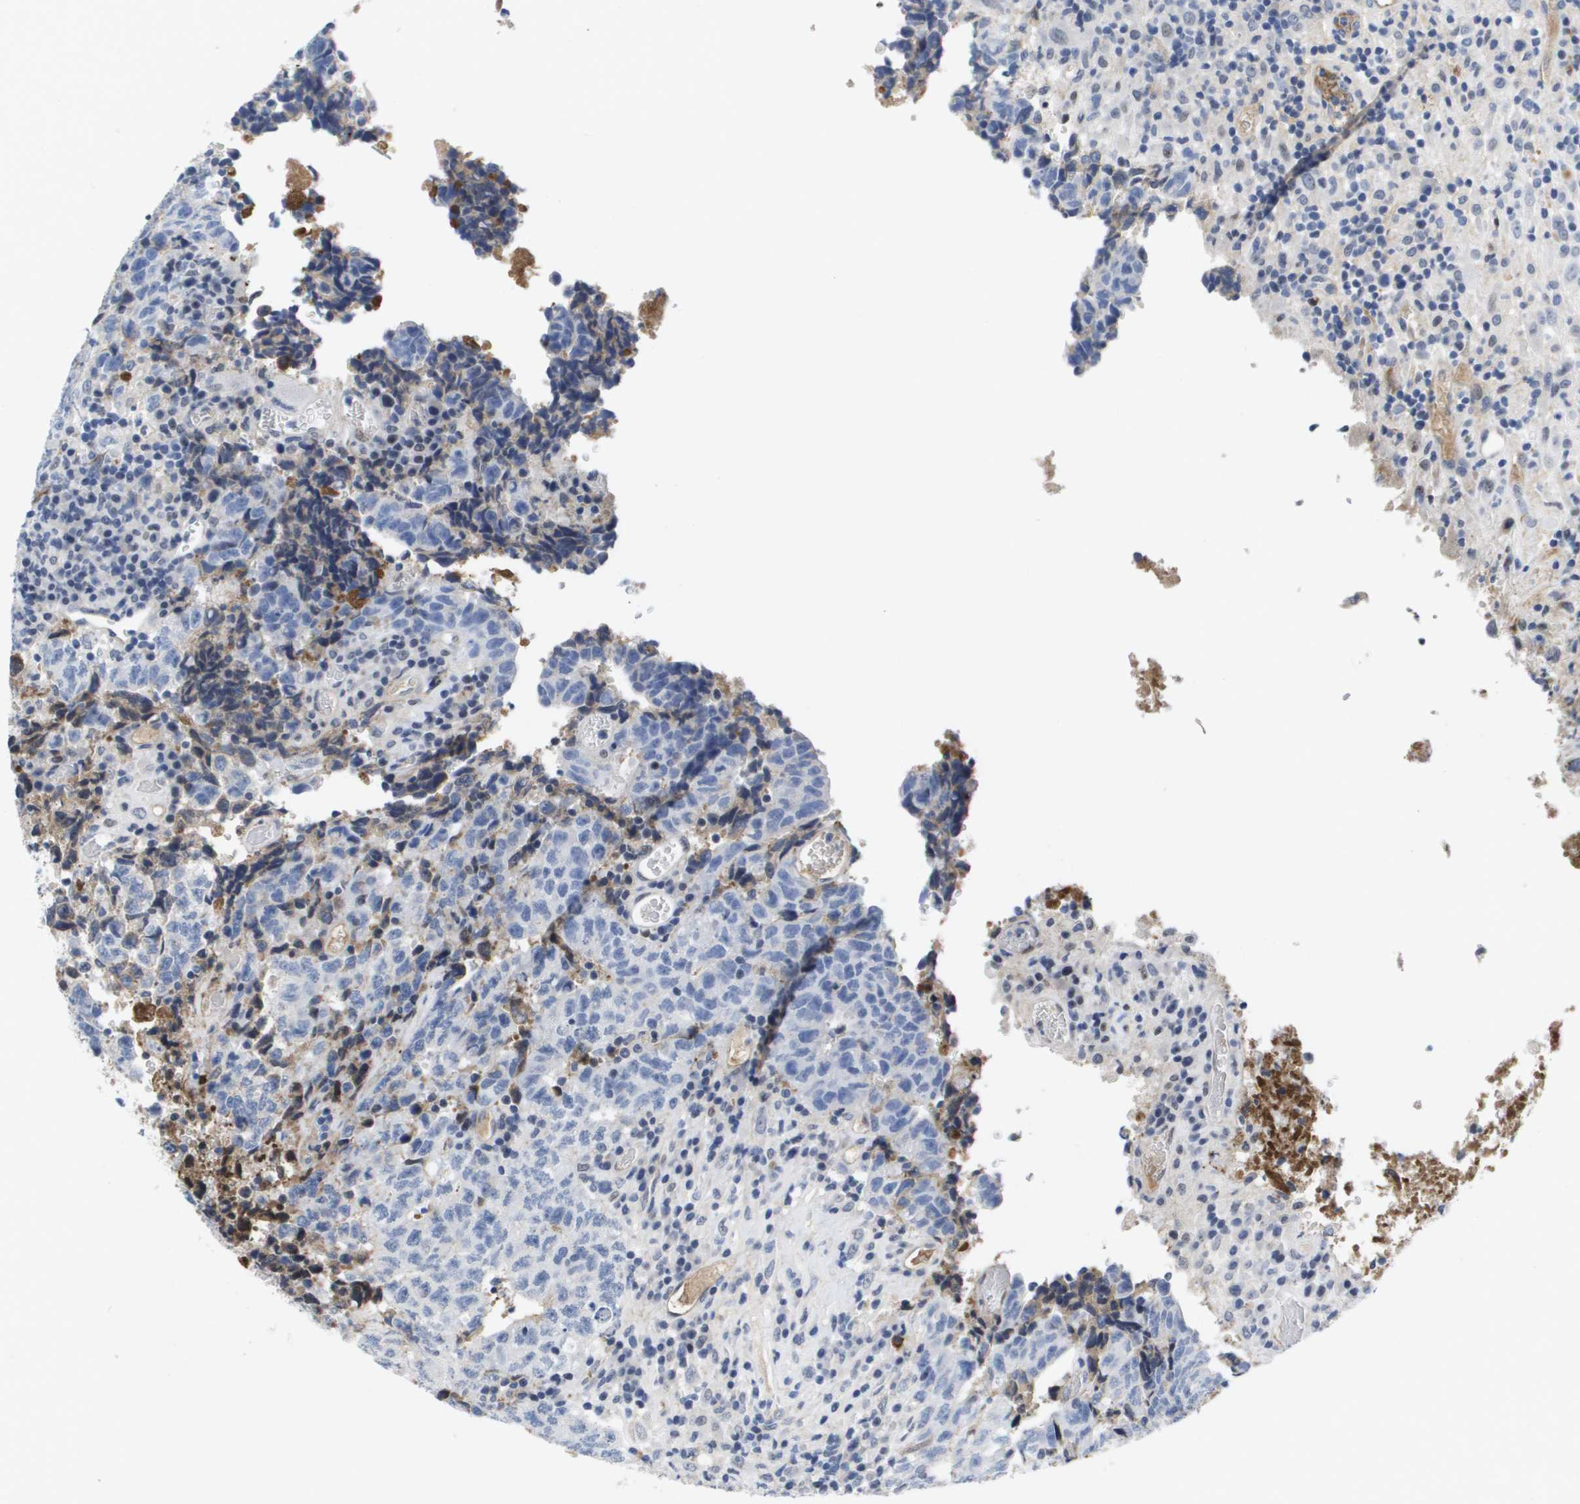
{"staining": {"intensity": "negative", "quantity": "none", "location": "none"}, "tissue": "testis cancer", "cell_type": "Tumor cells", "image_type": "cancer", "snomed": [{"axis": "morphology", "description": "Necrosis, NOS"}, {"axis": "morphology", "description": "Carcinoma, Embryonal, NOS"}, {"axis": "topography", "description": "Testis"}], "caption": "IHC image of neoplastic tissue: human testis cancer (embryonal carcinoma) stained with DAB (3,3'-diaminobenzidine) reveals no significant protein expression in tumor cells. Brightfield microscopy of immunohistochemistry stained with DAB (brown) and hematoxylin (blue), captured at high magnification.", "gene": "SERPINC1", "patient": {"sex": "male", "age": 19}}